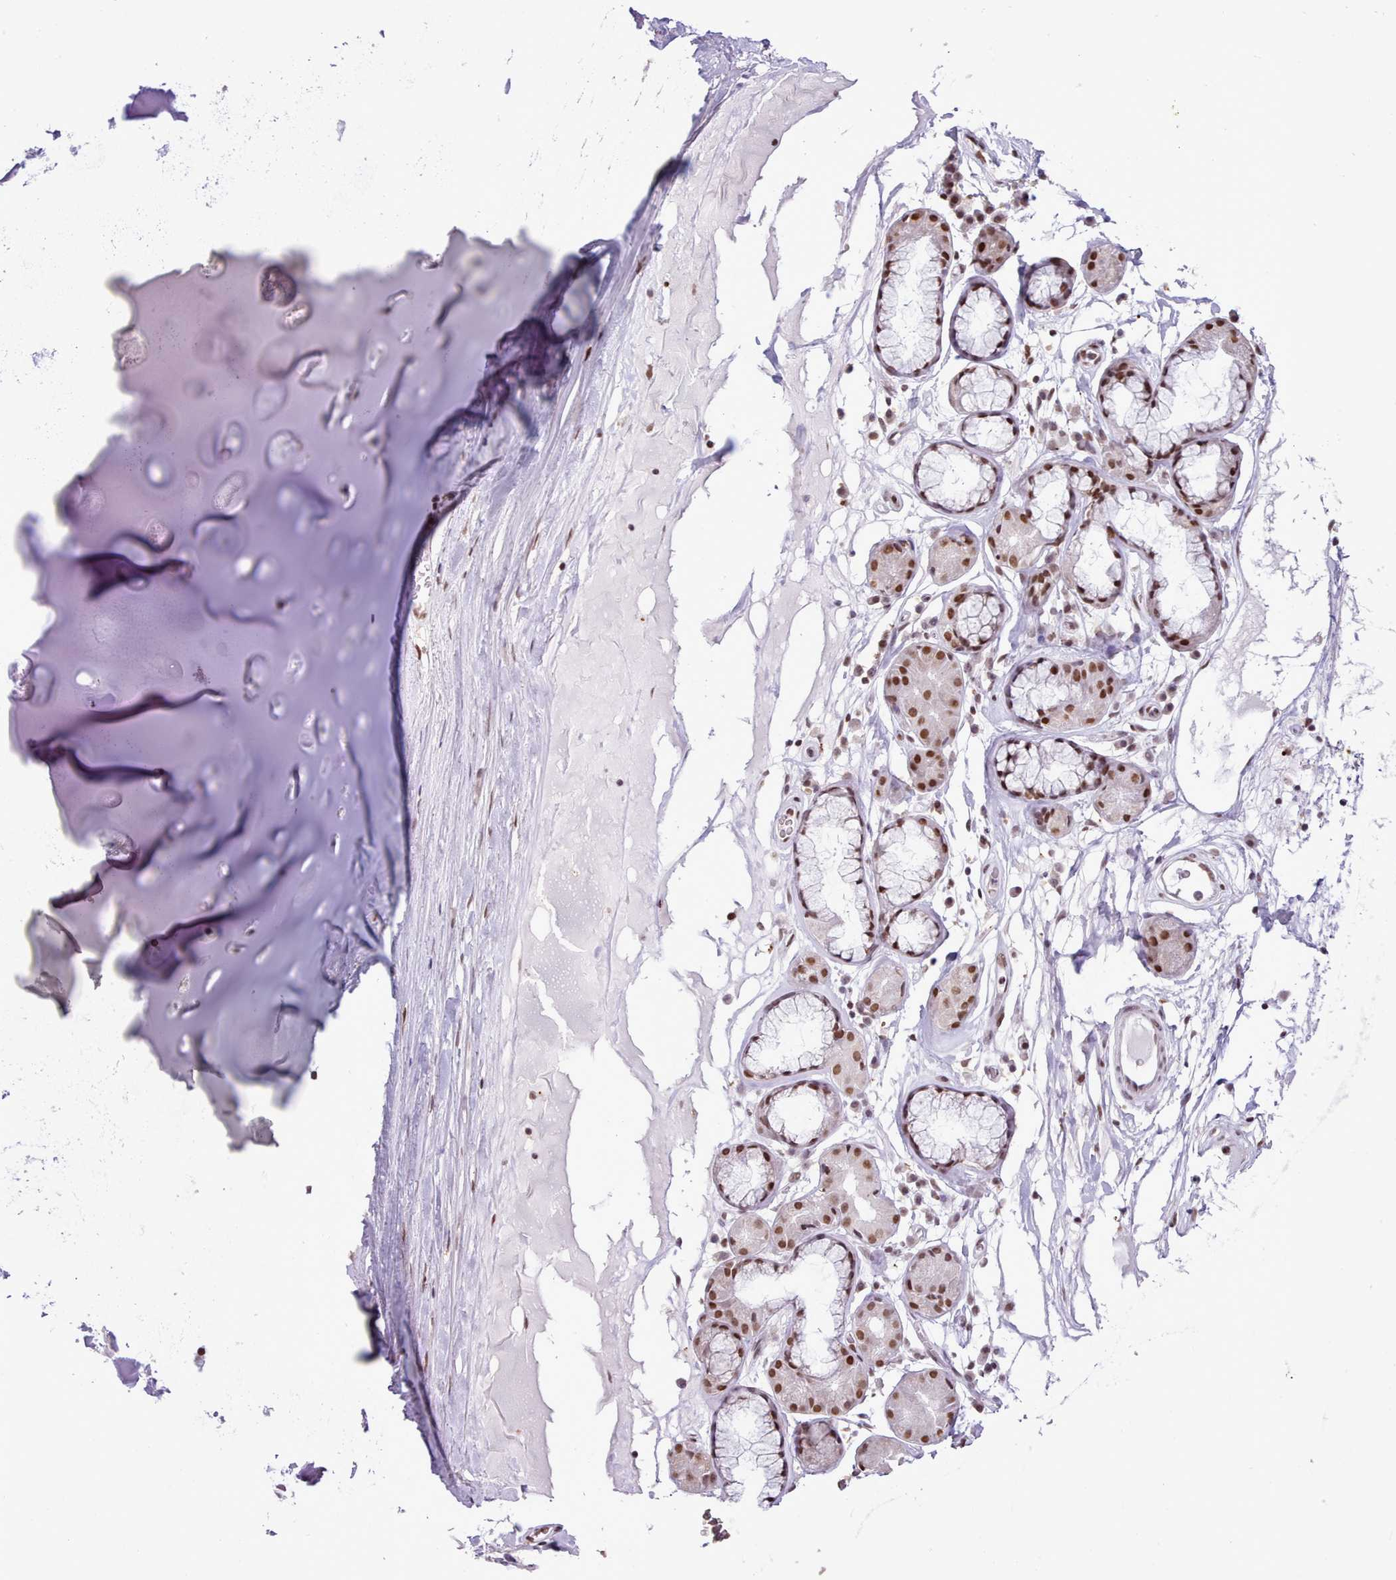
{"staining": {"intensity": "negative", "quantity": "none", "location": "none"}, "tissue": "adipose tissue", "cell_type": "Adipocytes", "image_type": "normal", "snomed": [{"axis": "morphology", "description": "Normal tissue, NOS"}, {"axis": "topography", "description": "Cartilage tissue"}], "caption": "High magnification brightfield microscopy of unremarkable adipose tissue stained with DAB (3,3'-diaminobenzidine) (brown) and counterstained with hematoxylin (blue): adipocytes show no significant expression. (Immunohistochemistry, brightfield microscopy, high magnification).", "gene": "TAF15", "patient": {"sex": "female", "age": 63}}